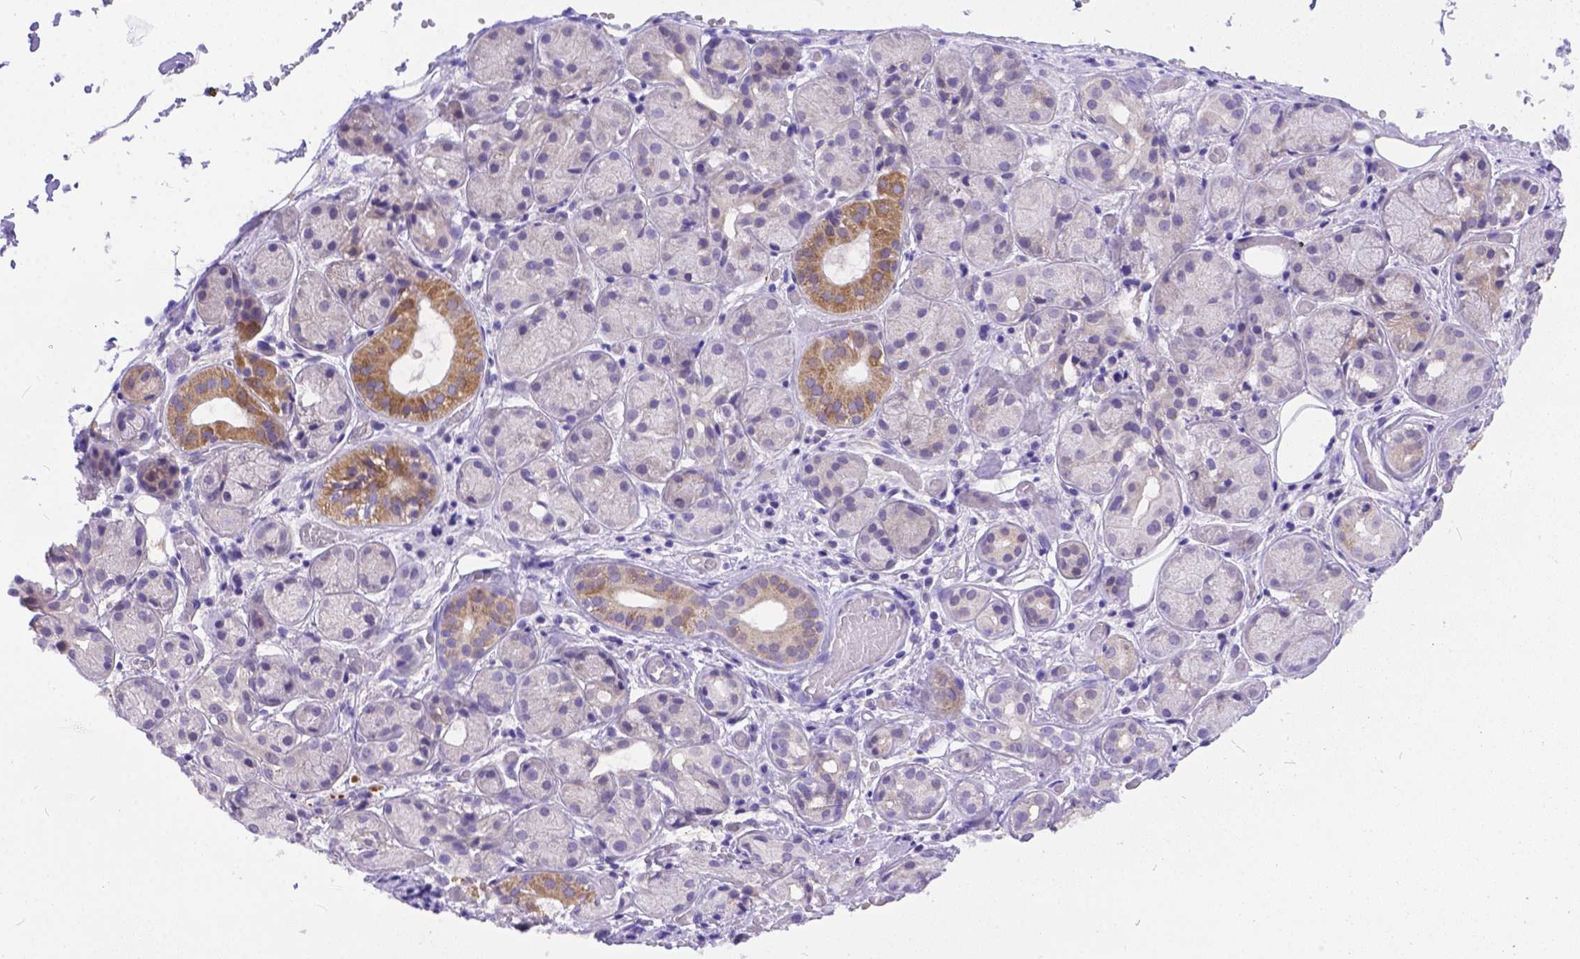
{"staining": {"intensity": "moderate", "quantity": "<25%", "location": "cytoplasmic/membranous"}, "tissue": "salivary gland", "cell_type": "Glandular cells", "image_type": "normal", "snomed": [{"axis": "morphology", "description": "Normal tissue, NOS"}, {"axis": "topography", "description": "Salivary gland"}, {"axis": "topography", "description": "Peripheral nerve tissue"}], "caption": "A brown stain shows moderate cytoplasmic/membranous positivity of a protein in glandular cells of benign salivary gland. (DAB IHC with brightfield microscopy, high magnification).", "gene": "DLEC1", "patient": {"sex": "male", "age": 71}}